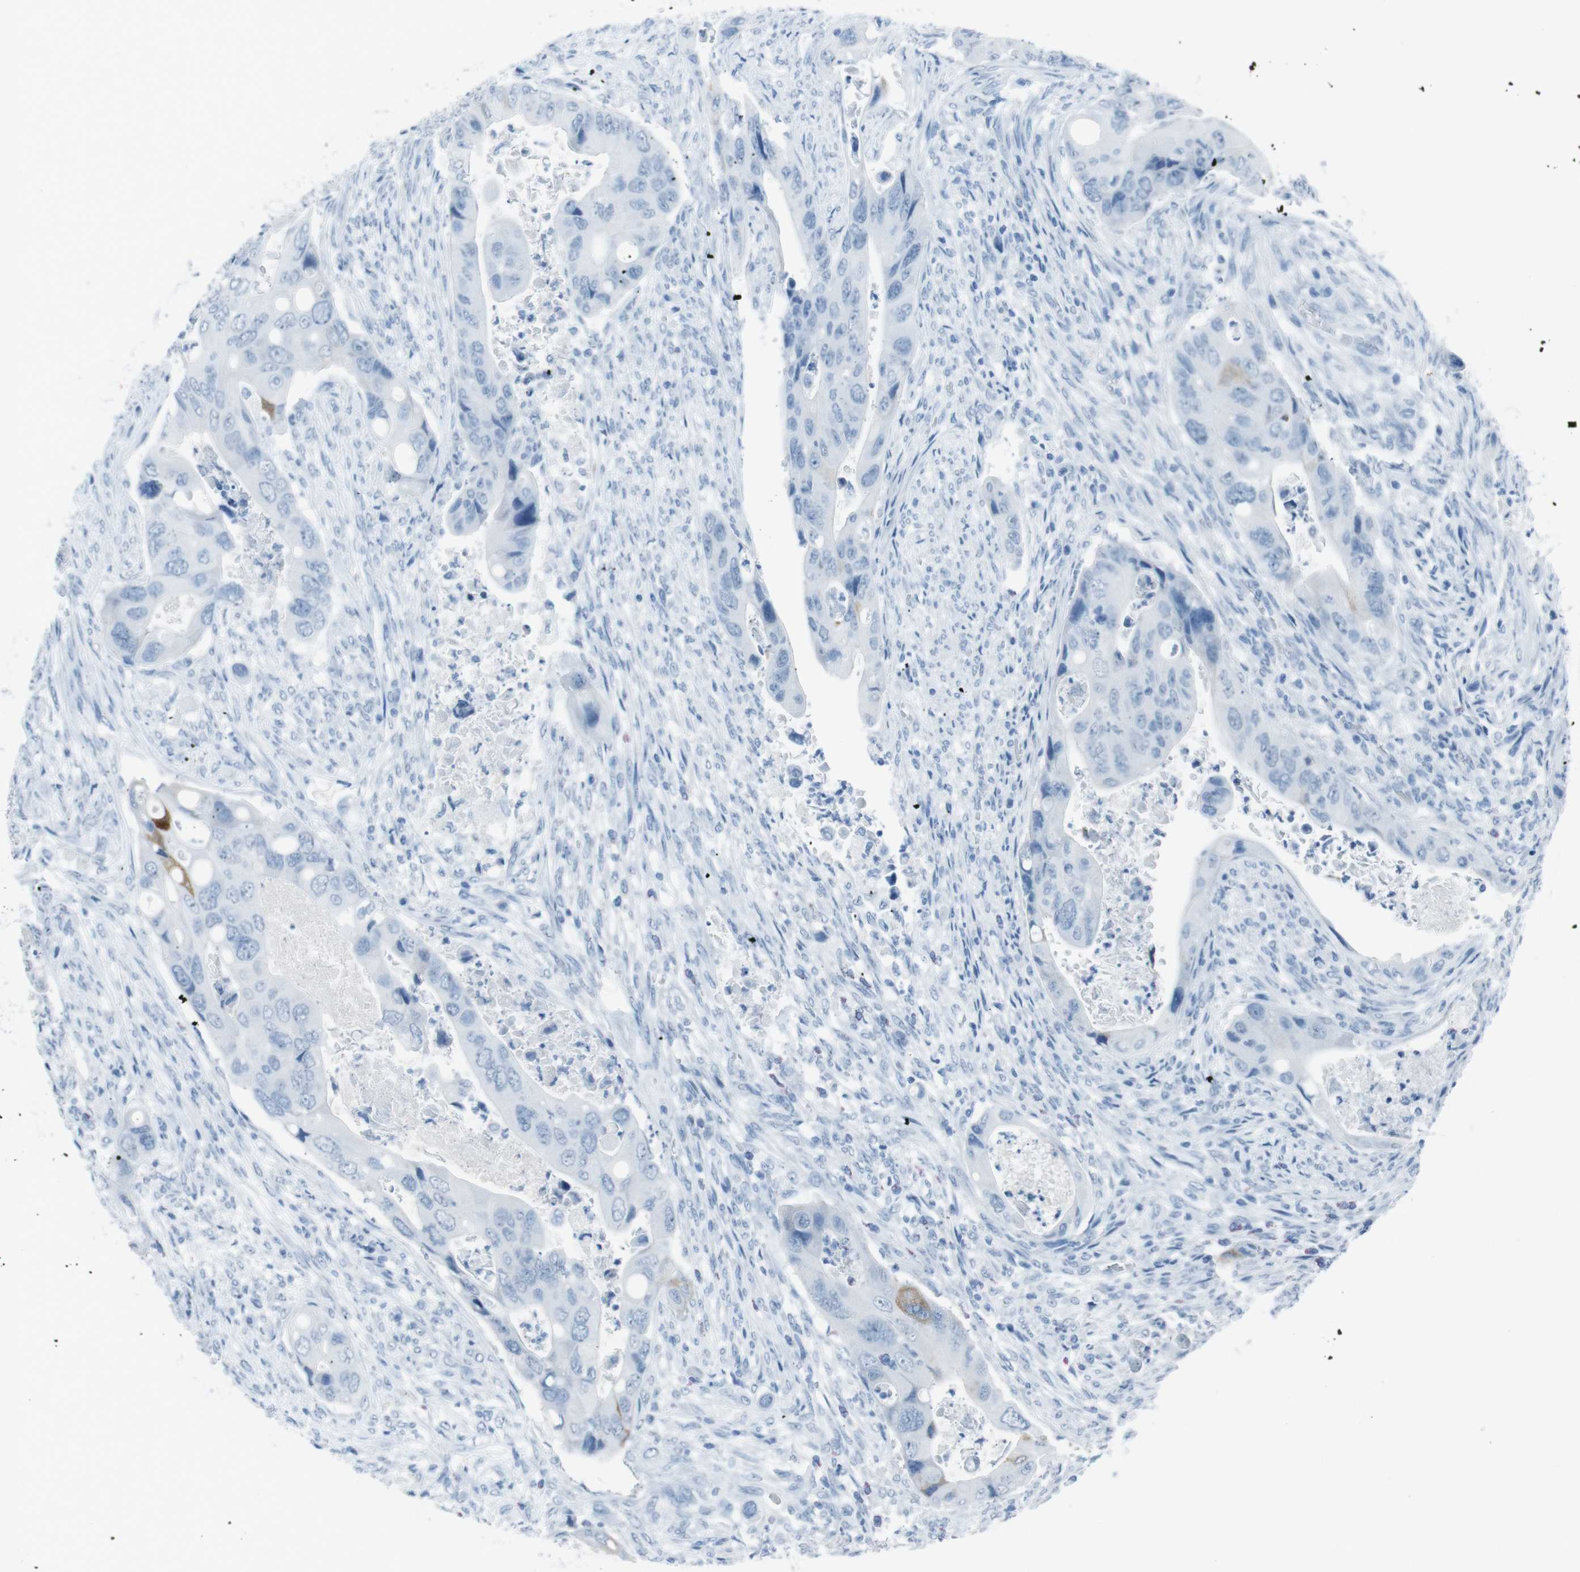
{"staining": {"intensity": "moderate", "quantity": "<25%", "location": "cytoplasmic/membranous"}, "tissue": "colorectal cancer", "cell_type": "Tumor cells", "image_type": "cancer", "snomed": [{"axis": "morphology", "description": "Adenocarcinoma, NOS"}, {"axis": "topography", "description": "Rectum"}], "caption": "Immunohistochemical staining of human colorectal cancer (adenocarcinoma) exhibits moderate cytoplasmic/membranous protein staining in approximately <25% of tumor cells.", "gene": "TMEM207", "patient": {"sex": "female", "age": 57}}